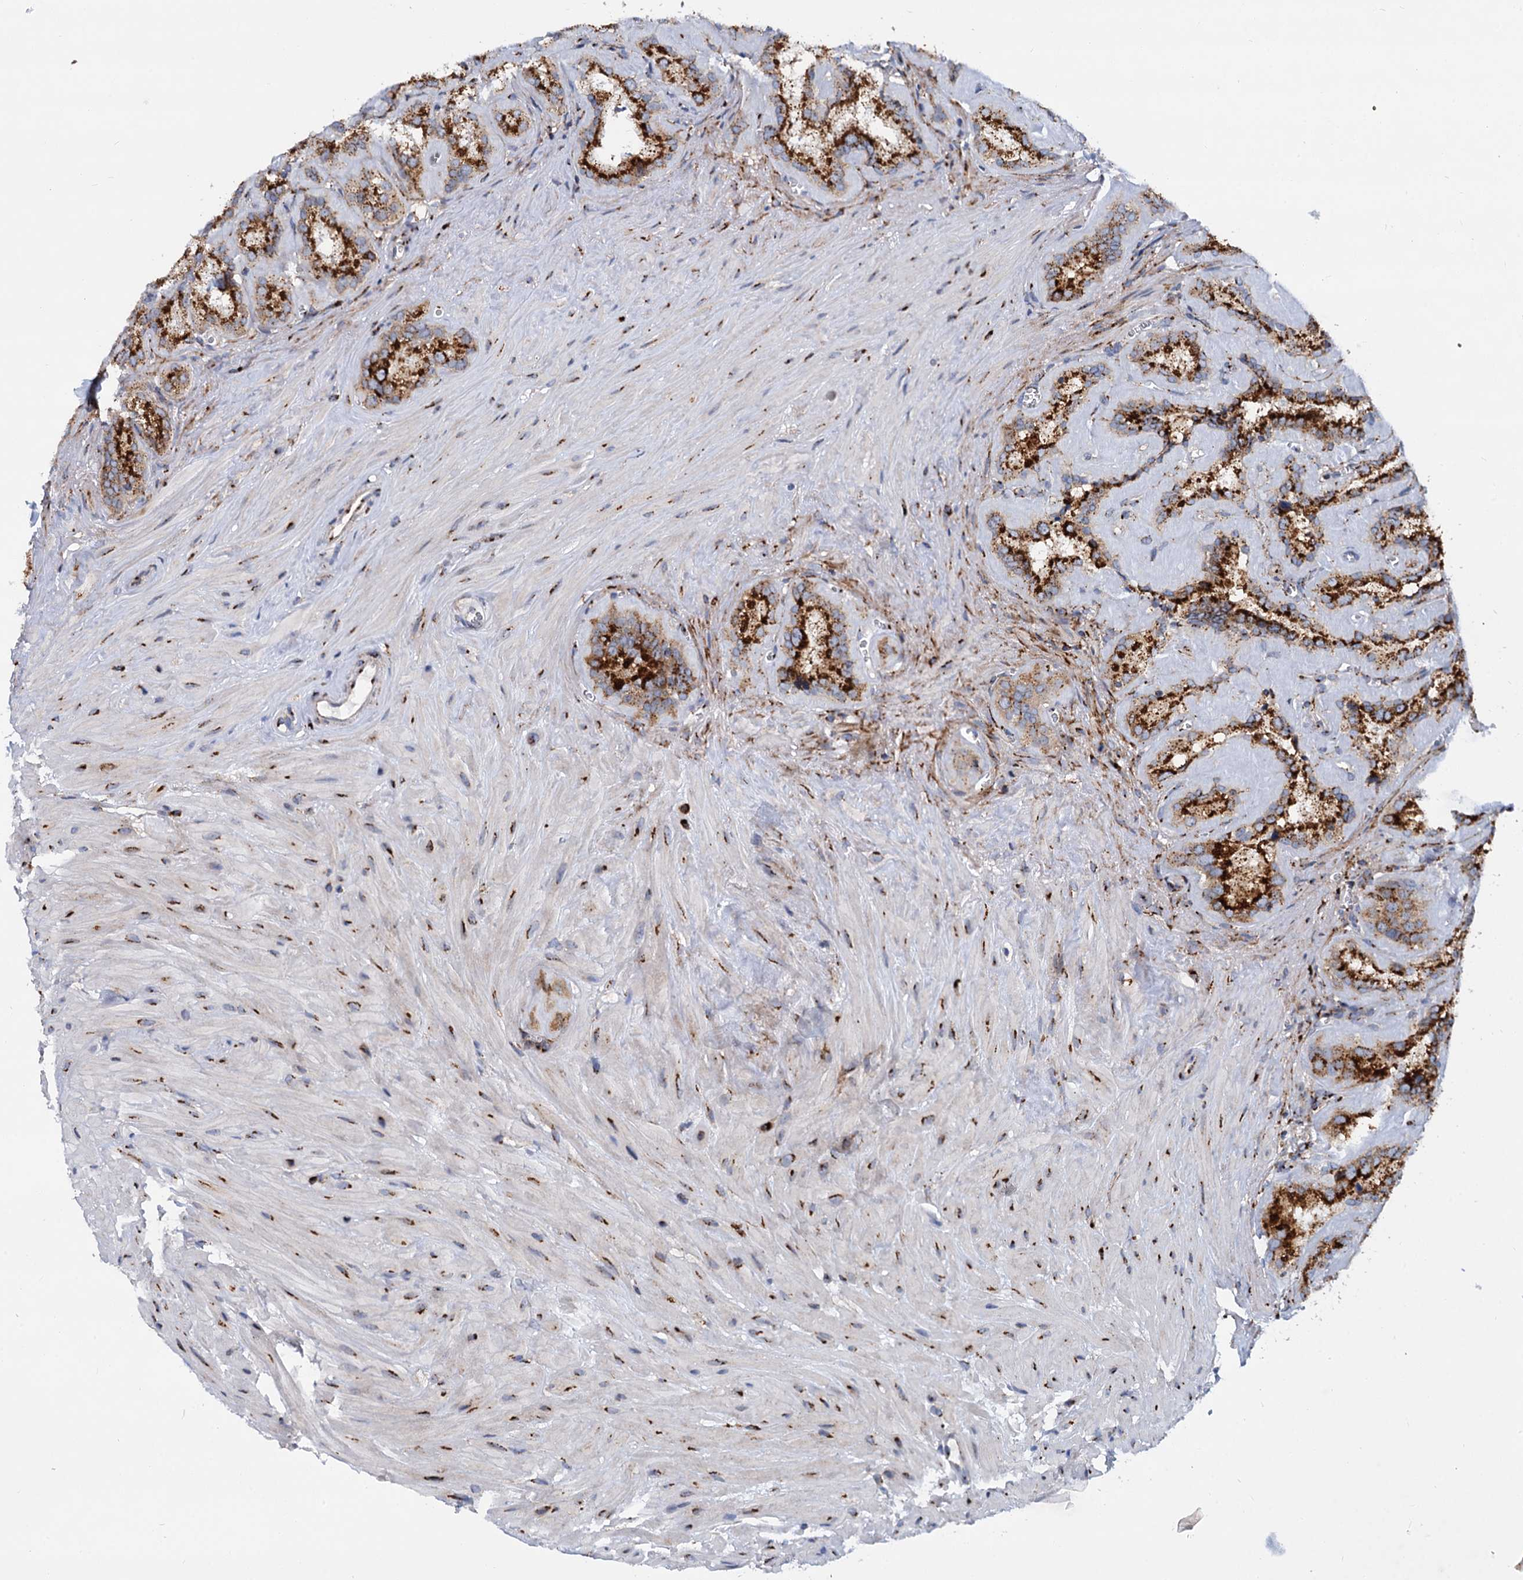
{"staining": {"intensity": "strong", "quantity": ">75%", "location": "cytoplasmic/membranous"}, "tissue": "seminal vesicle", "cell_type": "Glandular cells", "image_type": "normal", "snomed": [{"axis": "morphology", "description": "Normal tissue, NOS"}, {"axis": "topography", "description": "Prostate"}, {"axis": "topography", "description": "Seminal veicle"}], "caption": "A micrograph of human seminal vesicle stained for a protein displays strong cytoplasmic/membranous brown staining in glandular cells. (Stains: DAB in brown, nuclei in blue, Microscopy: brightfield microscopy at high magnification).", "gene": "SUPT20H", "patient": {"sex": "male", "age": 59}}